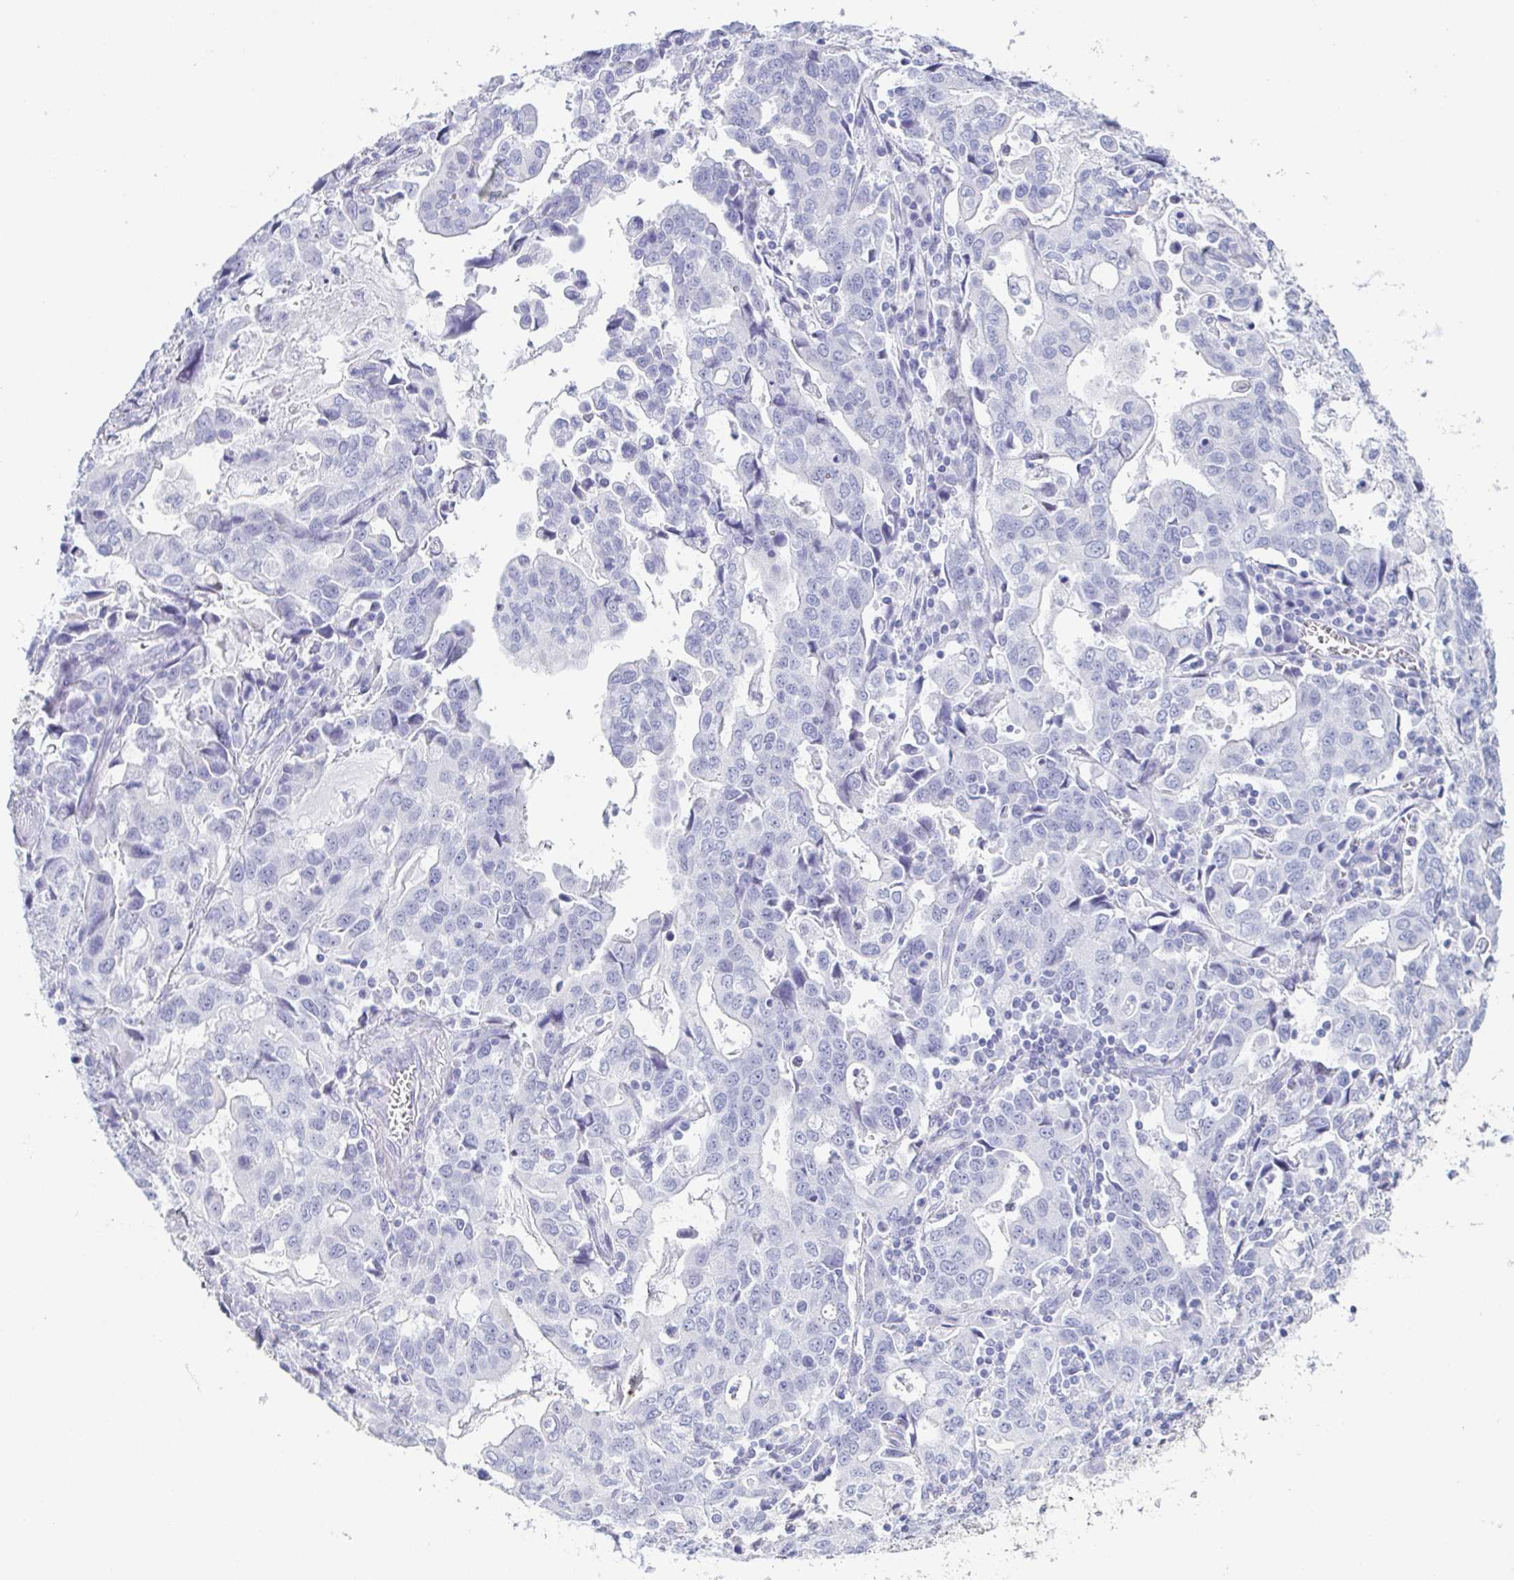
{"staining": {"intensity": "negative", "quantity": "none", "location": "none"}, "tissue": "stomach cancer", "cell_type": "Tumor cells", "image_type": "cancer", "snomed": [{"axis": "morphology", "description": "Adenocarcinoma, NOS"}, {"axis": "topography", "description": "Stomach, upper"}], "caption": "Tumor cells are negative for brown protein staining in stomach cancer (adenocarcinoma).", "gene": "ZG16B", "patient": {"sex": "male", "age": 85}}